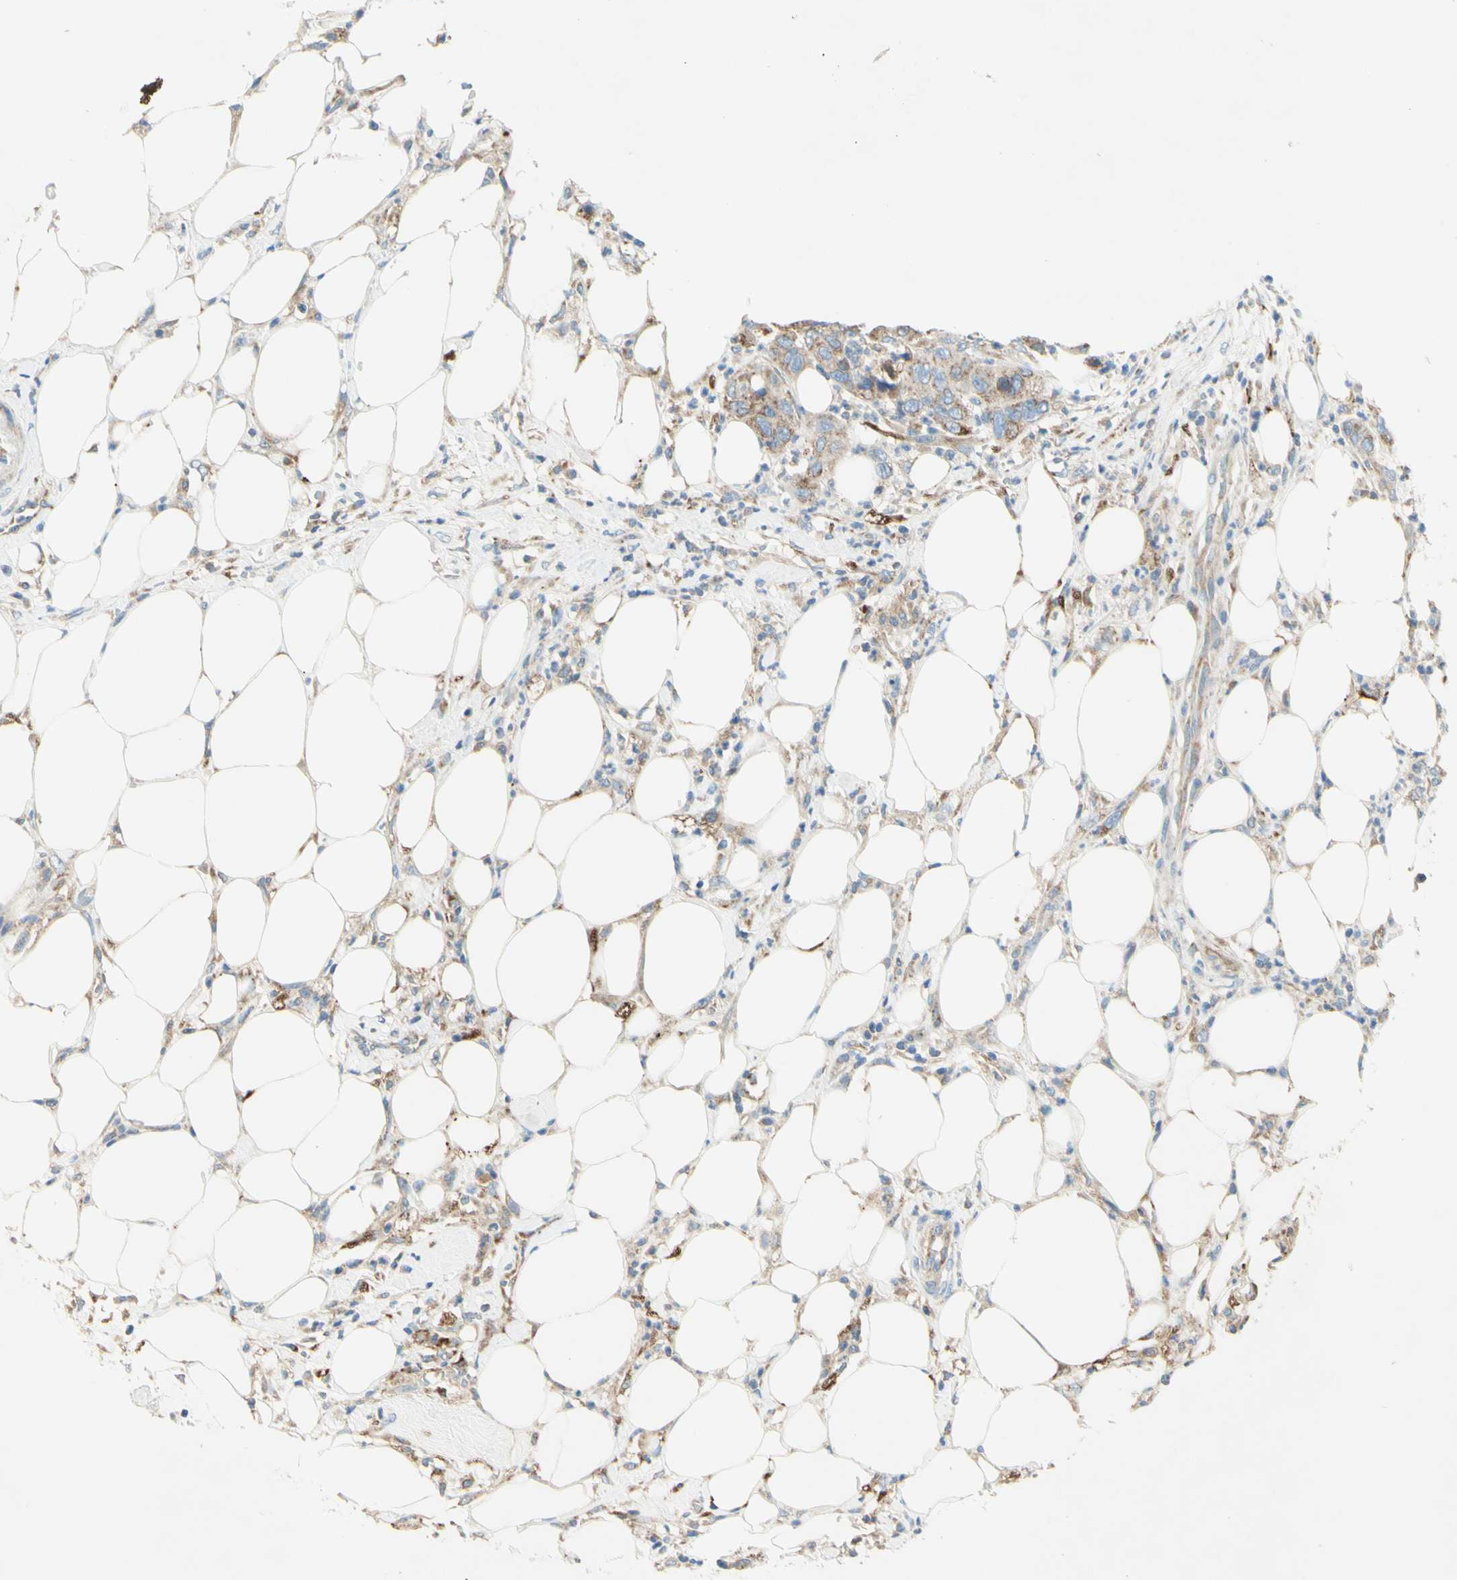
{"staining": {"intensity": "weak", "quantity": ">75%", "location": "cytoplasmic/membranous"}, "tissue": "pancreatic cancer", "cell_type": "Tumor cells", "image_type": "cancer", "snomed": [{"axis": "morphology", "description": "Adenocarcinoma, NOS"}, {"axis": "topography", "description": "Pancreas"}], "caption": "Approximately >75% of tumor cells in human pancreatic cancer reveal weak cytoplasmic/membranous protein staining as visualized by brown immunohistochemical staining.", "gene": "ARMC10", "patient": {"sex": "female", "age": 71}}